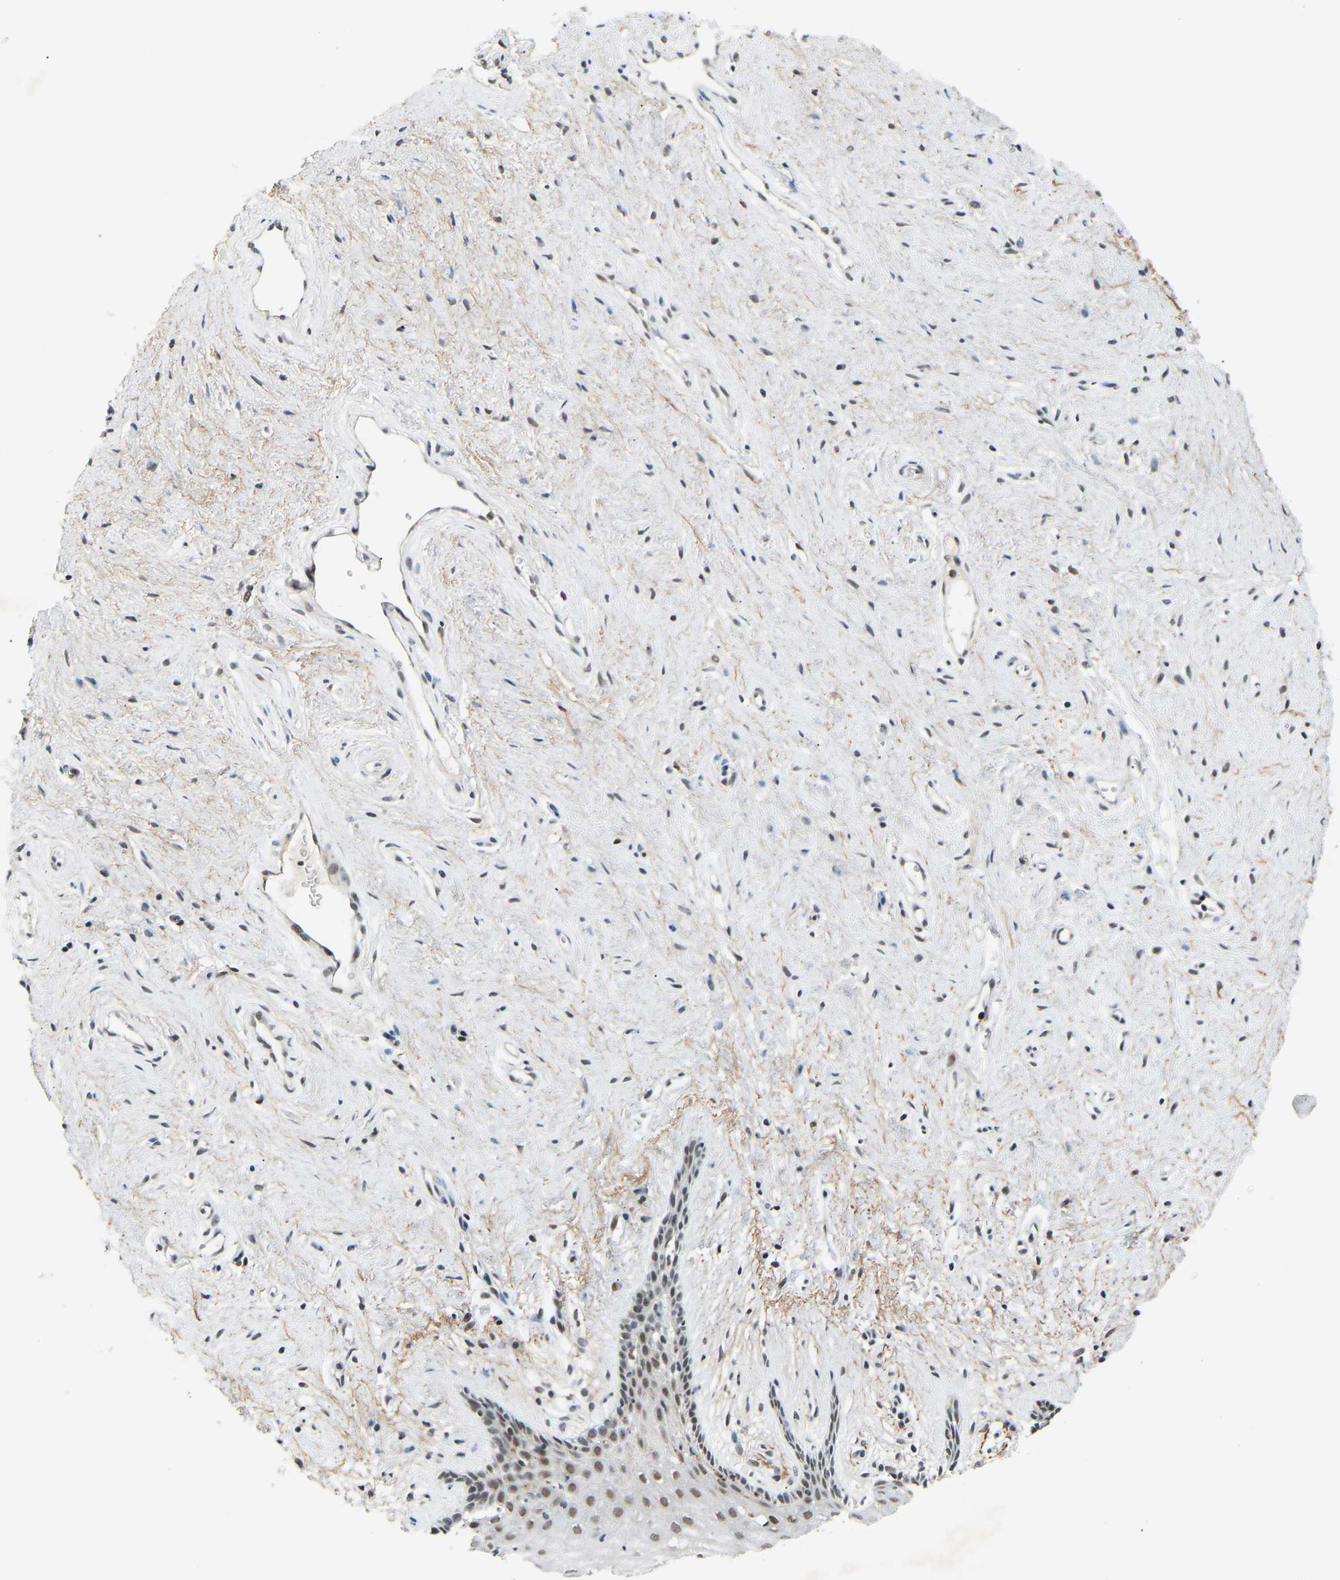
{"staining": {"intensity": "moderate", "quantity": "<25%", "location": "nuclear"}, "tissue": "vagina", "cell_type": "Squamous epithelial cells", "image_type": "normal", "snomed": [{"axis": "morphology", "description": "Normal tissue, NOS"}, {"axis": "topography", "description": "Vagina"}], "caption": "Immunohistochemical staining of normal human vagina shows <25% levels of moderate nuclear protein positivity in about <25% of squamous epithelial cells. Immunohistochemistry stains the protein in brown and the nuclei are stained blue.", "gene": "RBM15", "patient": {"sex": "female", "age": 44}}